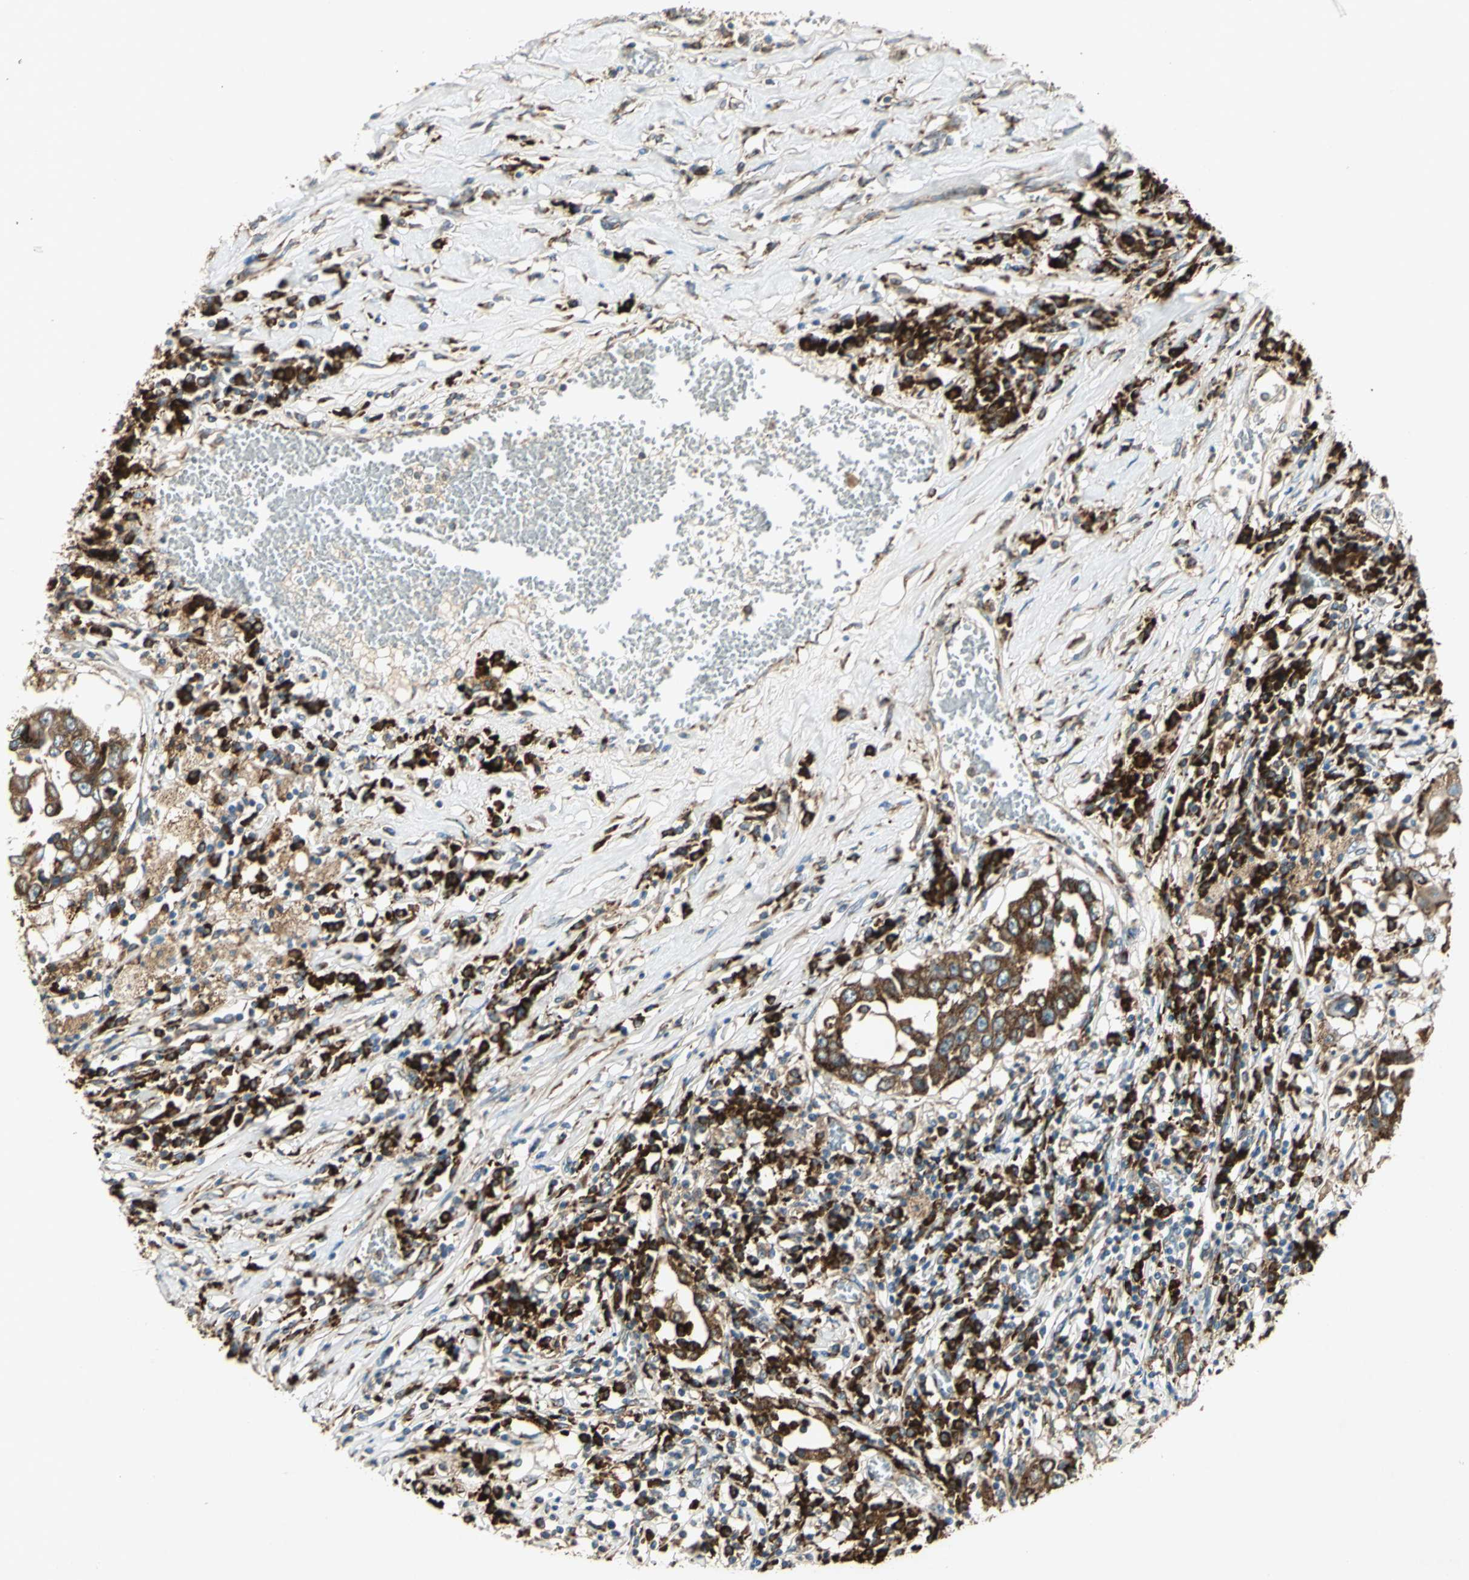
{"staining": {"intensity": "moderate", "quantity": ">75%", "location": "cytoplasmic/membranous"}, "tissue": "lung cancer", "cell_type": "Tumor cells", "image_type": "cancer", "snomed": [{"axis": "morphology", "description": "Squamous cell carcinoma, NOS"}, {"axis": "topography", "description": "Lung"}], "caption": "An image of lung squamous cell carcinoma stained for a protein displays moderate cytoplasmic/membranous brown staining in tumor cells.", "gene": "PDIA4", "patient": {"sex": "male", "age": 71}}